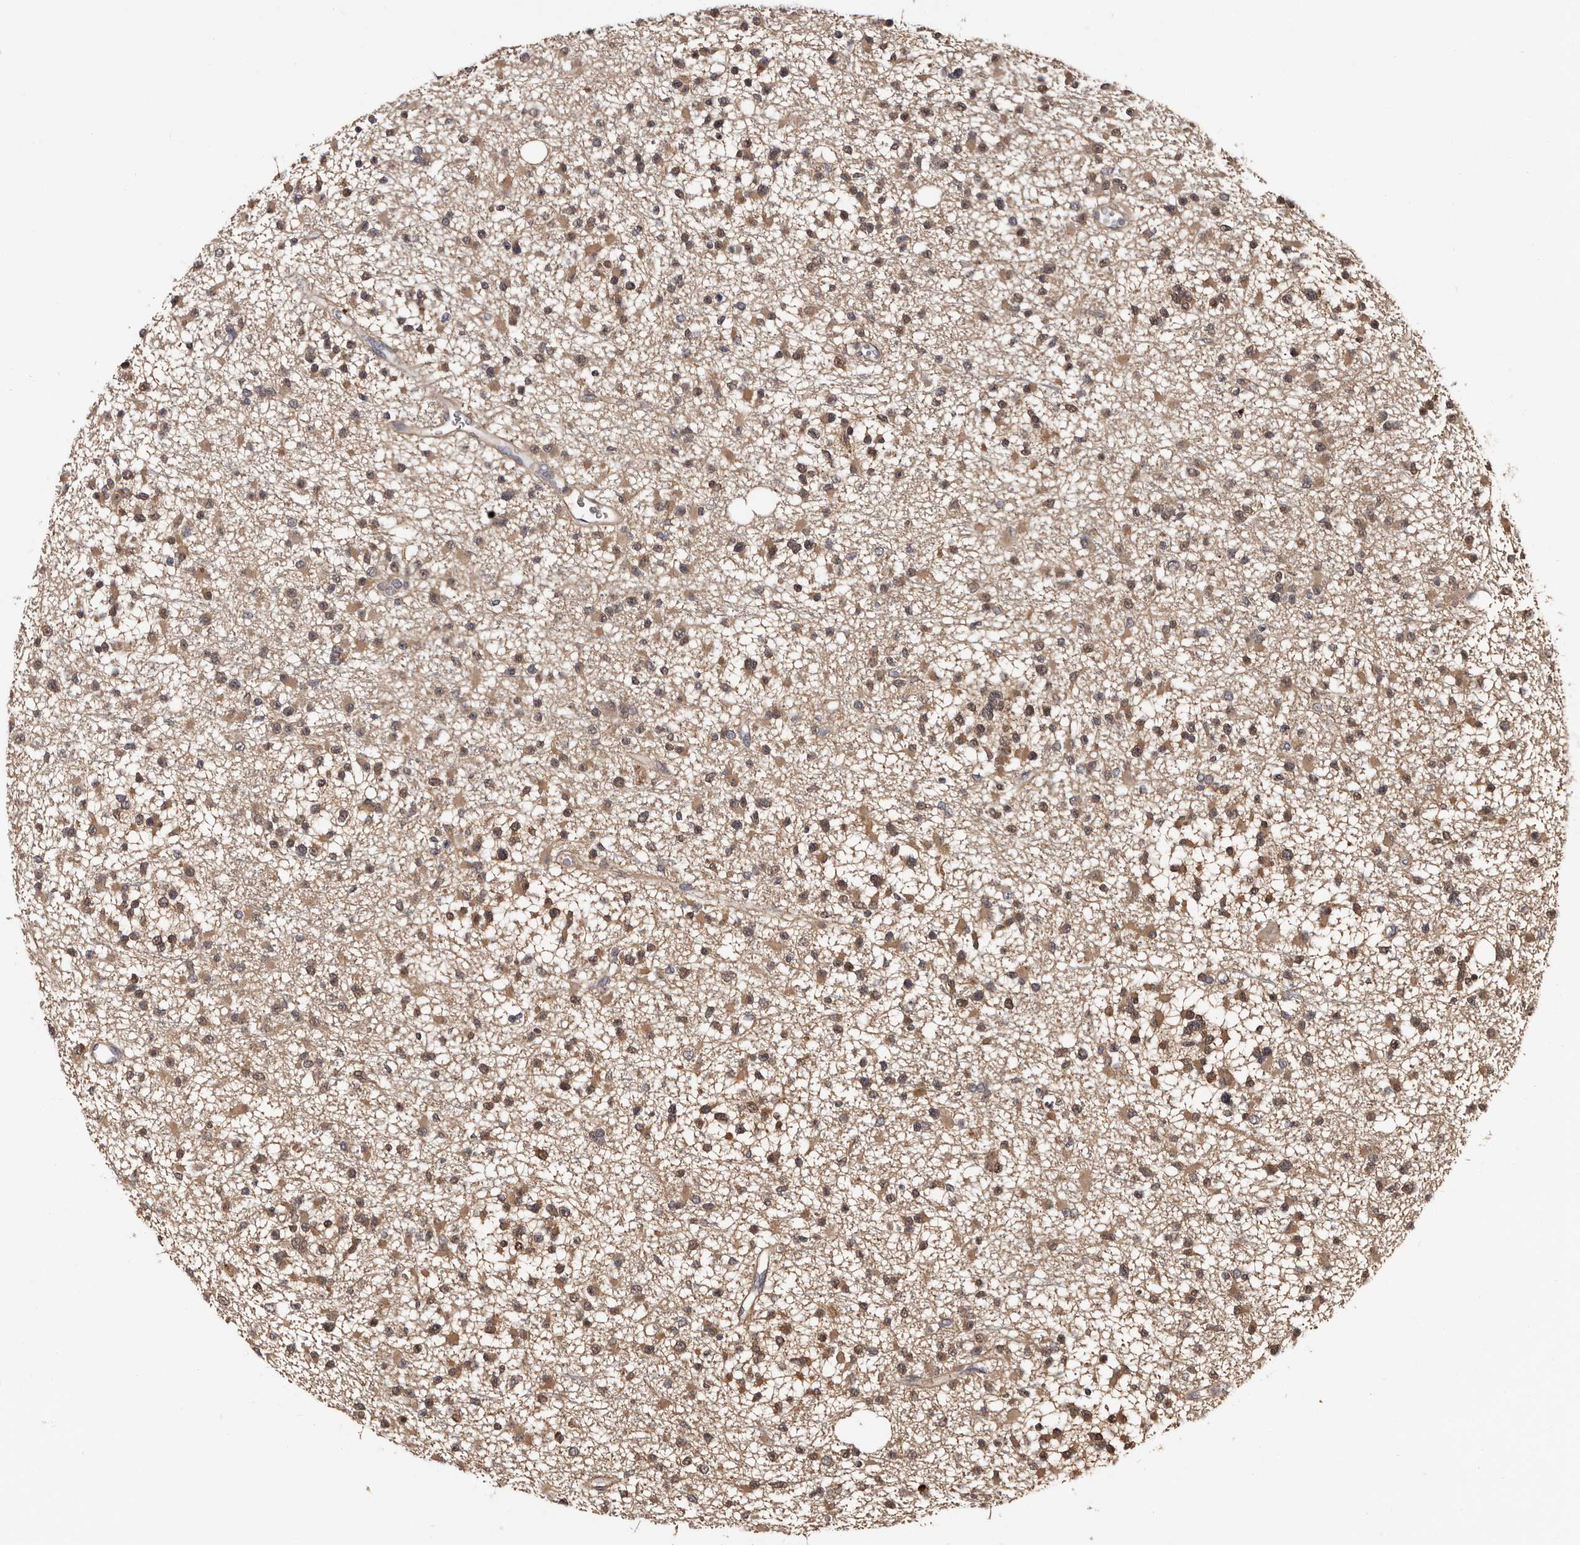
{"staining": {"intensity": "moderate", "quantity": "25%-75%", "location": "cytoplasmic/membranous,nuclear"}, "tissue": "glioma", "cell_type": "Tumor cells", "image_type": "cancer", "snomed": [{"axis": "morphology", "description": "Glioma, malignant, Low grade"}, {"axis": "topography", "description": "Brain"}], "caption": "Immunohistochemistry (IHC) micrograph of neoplastic tissue: malignant glioma (low-grade) stained using immunohistochemistry exhibits medium levels of moderate protein expression localized specifically in the cytoplasmic/membranous and nuclear of tumor cells, appearing as a cytoplasmic/membranous and nuclear brown color.", "gene": "DNPH1", "patient": {"sex": "female", "age": 22}}